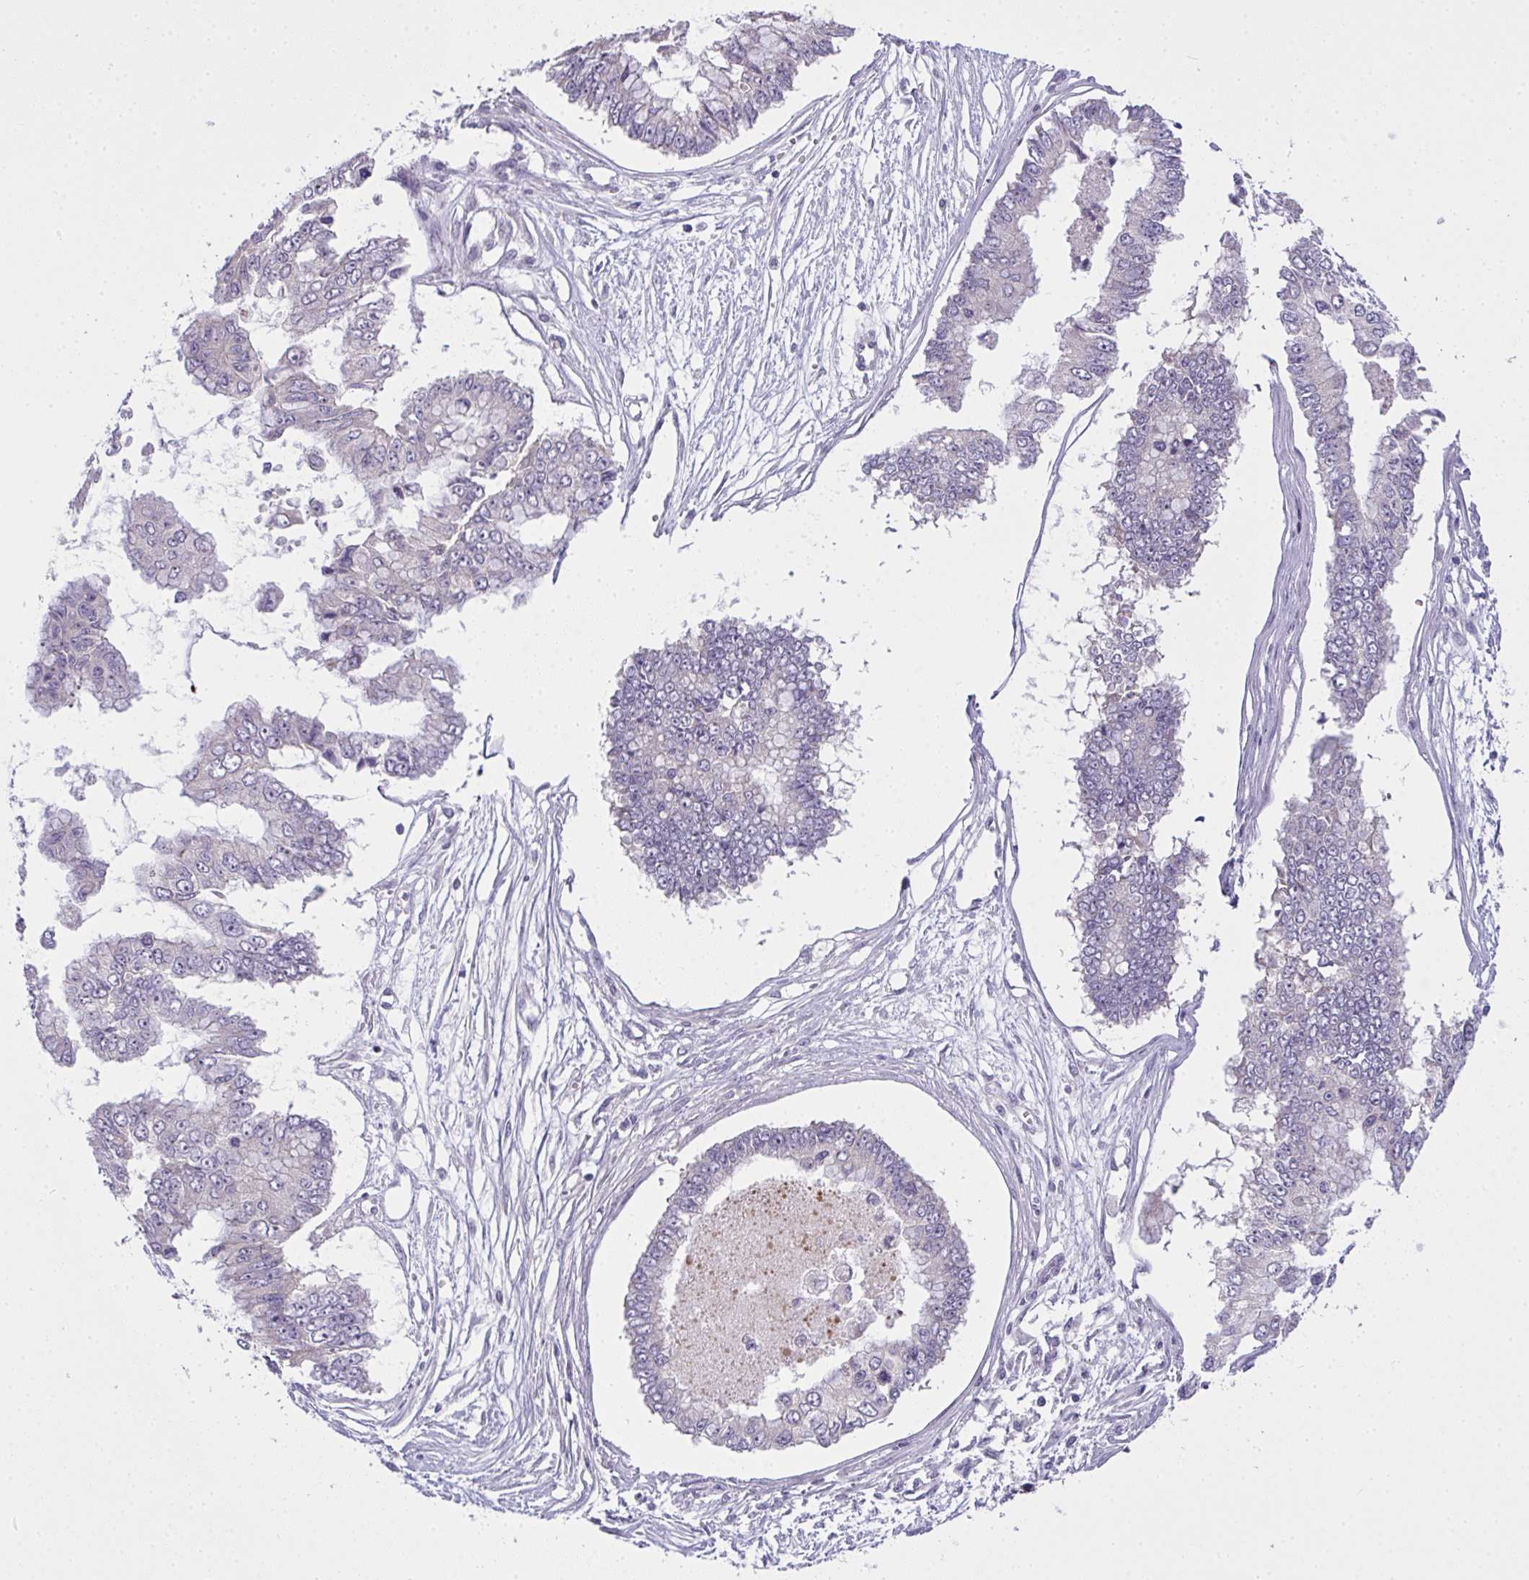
{"staining": {"intensity": "negative", "quantity": "none", "location": "none"}, "tissue": "ovarian cancer", "cell_type": "Tumor cells", "image_type": "cancer", "snomed": [{"axis": "morphology", "description": "Cystadenocarcinoma, mucinous, NOS"}, {"axis": "topography", "description": "Ovary"}], "caption": "DAB immunohistochemical staining of human ovarian cancer (mucinous cystadenocarcinoma) shows no significant expression in tumor cells.", "gene": "NT5C1A", "patient": {"sex": "female", "age": 72}}